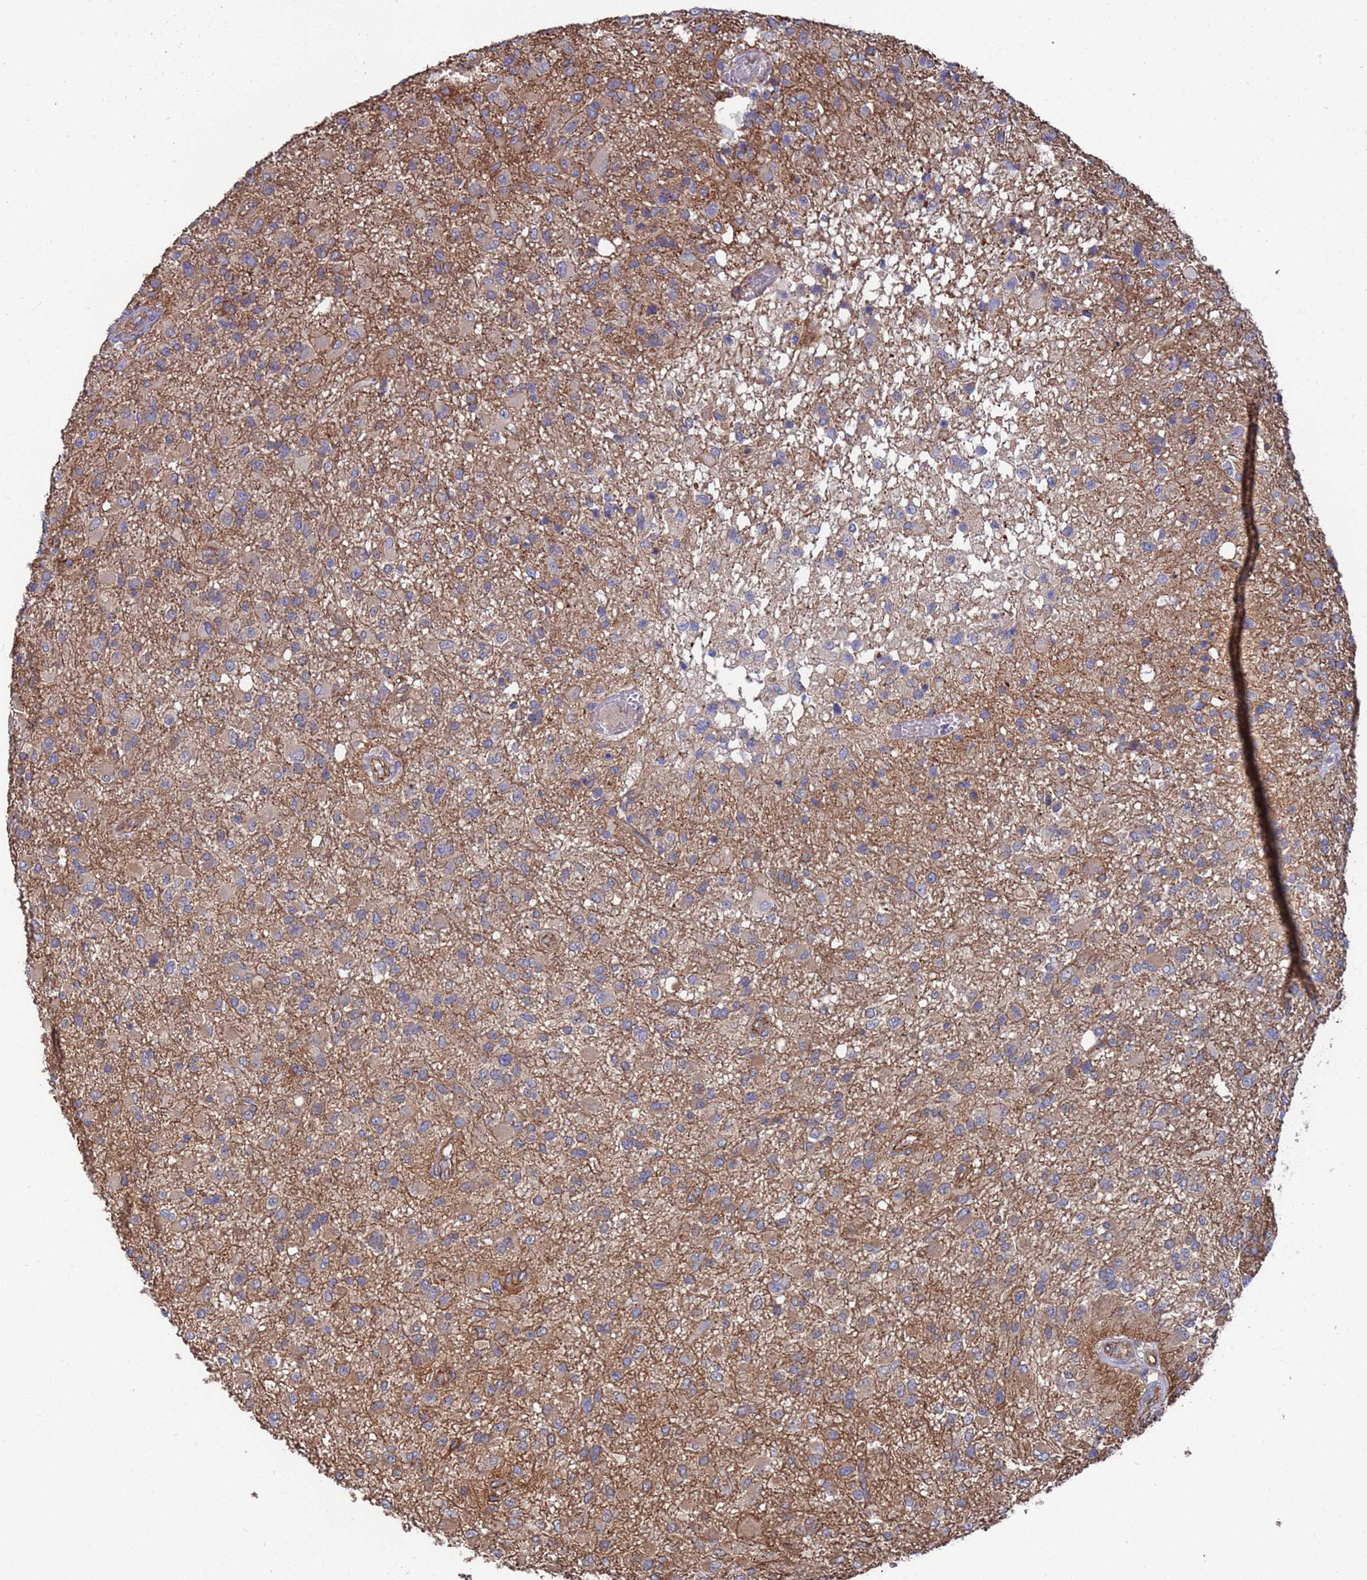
{"staining": {"intensity": "weak", "quantity": "<25%", "location": "cytoplasmic/membranous"}, "tissue": "glioma", "cell_type": "Tumor cells", "image_type": "cancer", "snomed": [{"axis": "morphology", "description": "Glioma, malignant, High grade"}, {"axis": "topography", "description": "Brain"}], "caption": "Tumor cells show no significant expression in glioma. (Stains: DAB IHC with hematoxylin counter stain, Microscopy: brightfield microscopy at high magnification).", "gene": "NDUFAF6", "patient": {"sex": "female", "age": 74}}